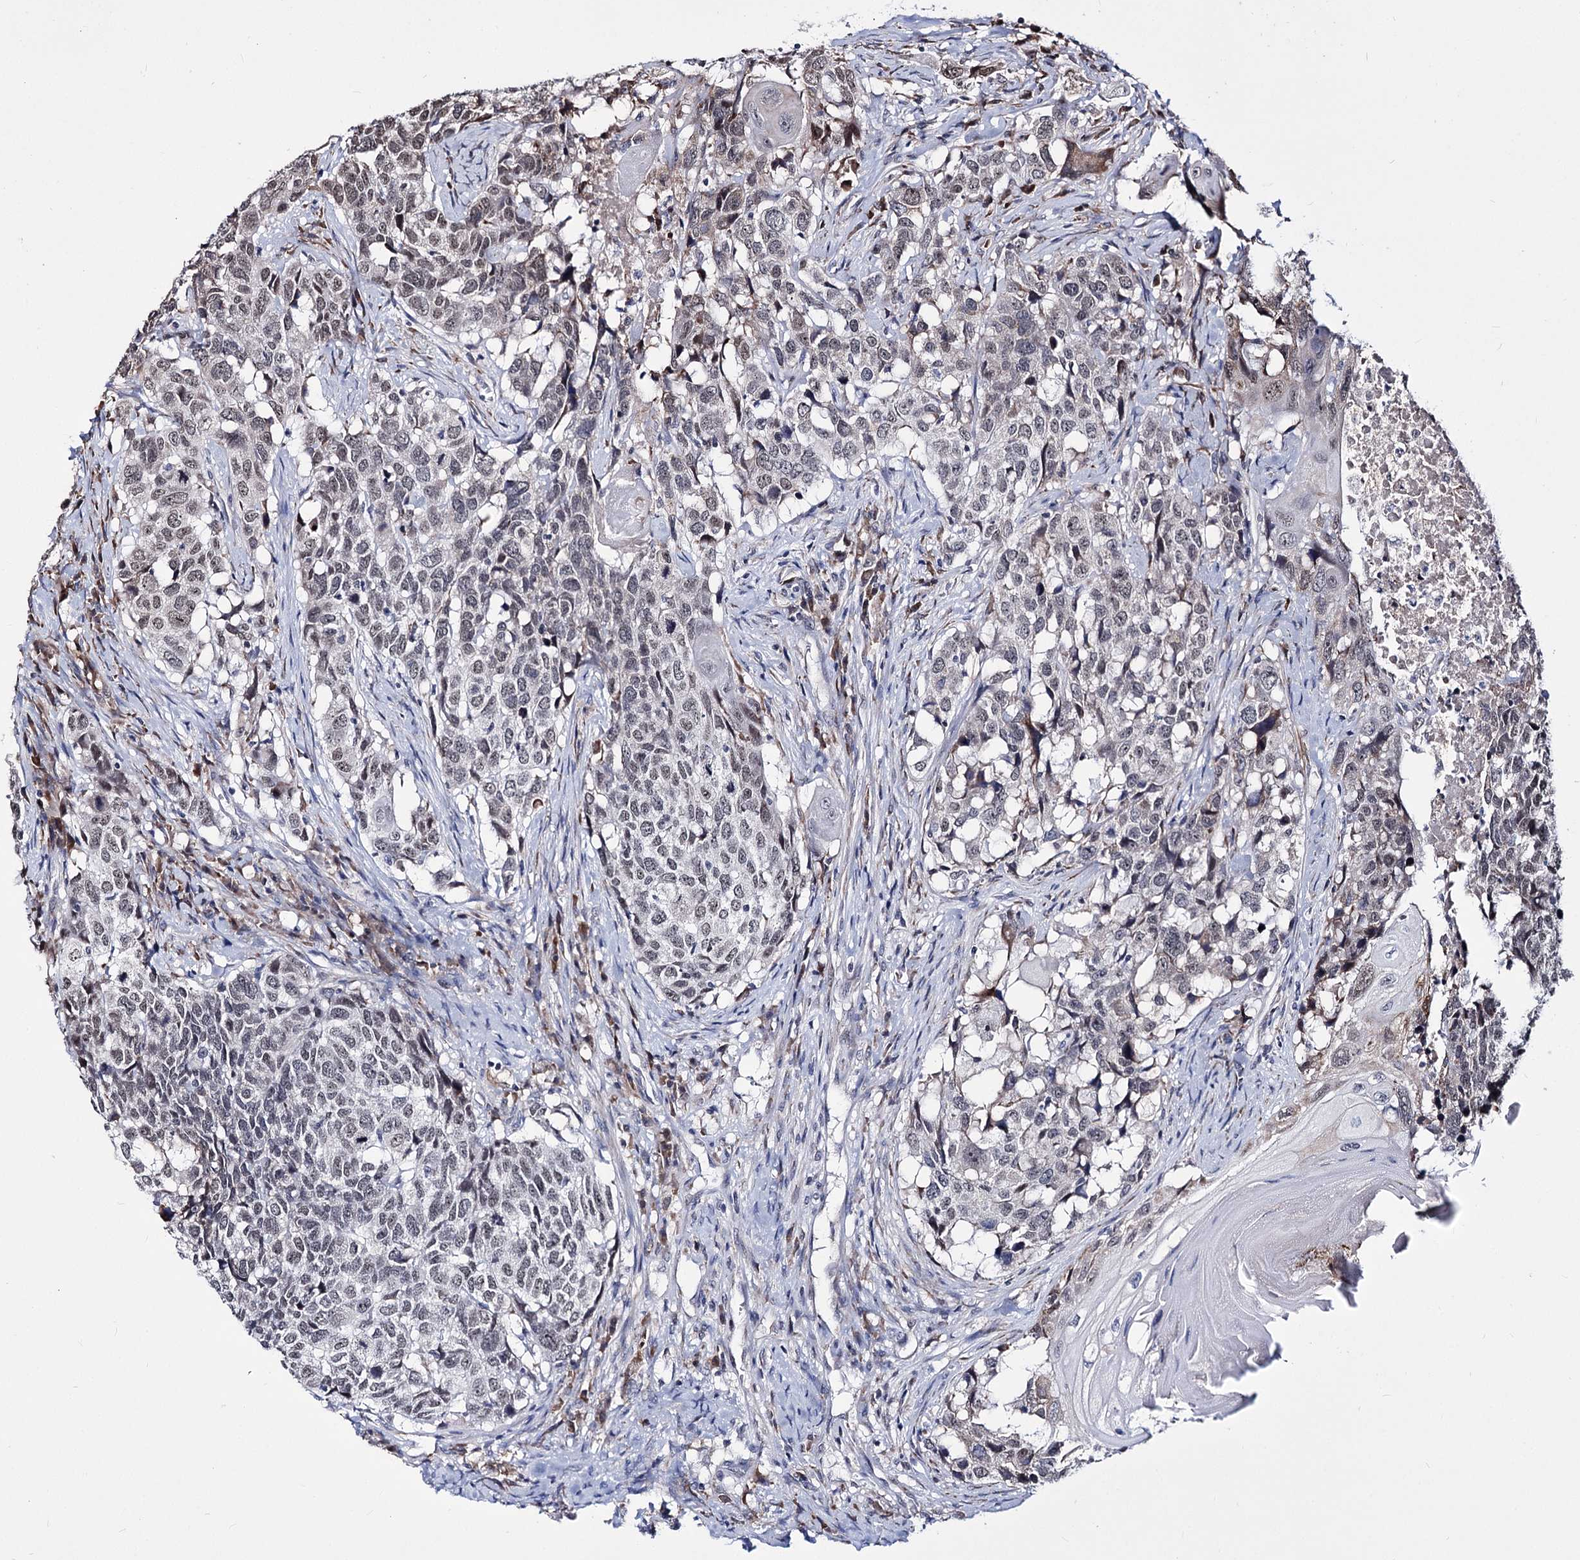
{"staining": {"intensity": "weak", "quantity": "<25%", "location": "nuclear"}, "tissue": "head and neck cancer", "cell_type": "Tumor cells", "image_type": "cancer", "snomed": [{"axis": "morphology", "description": "Squamous cell carcinoma, NOS"}, {"axis": "topography", "description": "Head-Neck"}], "caption": "The immunohistochemistry (IHC) micrograph has no significant positivity in tumor cells of squamous cell carcinoma (head and neck) tissue.", "gene": "PPRC1", "patient": {"sex": "male", "age": 66}}